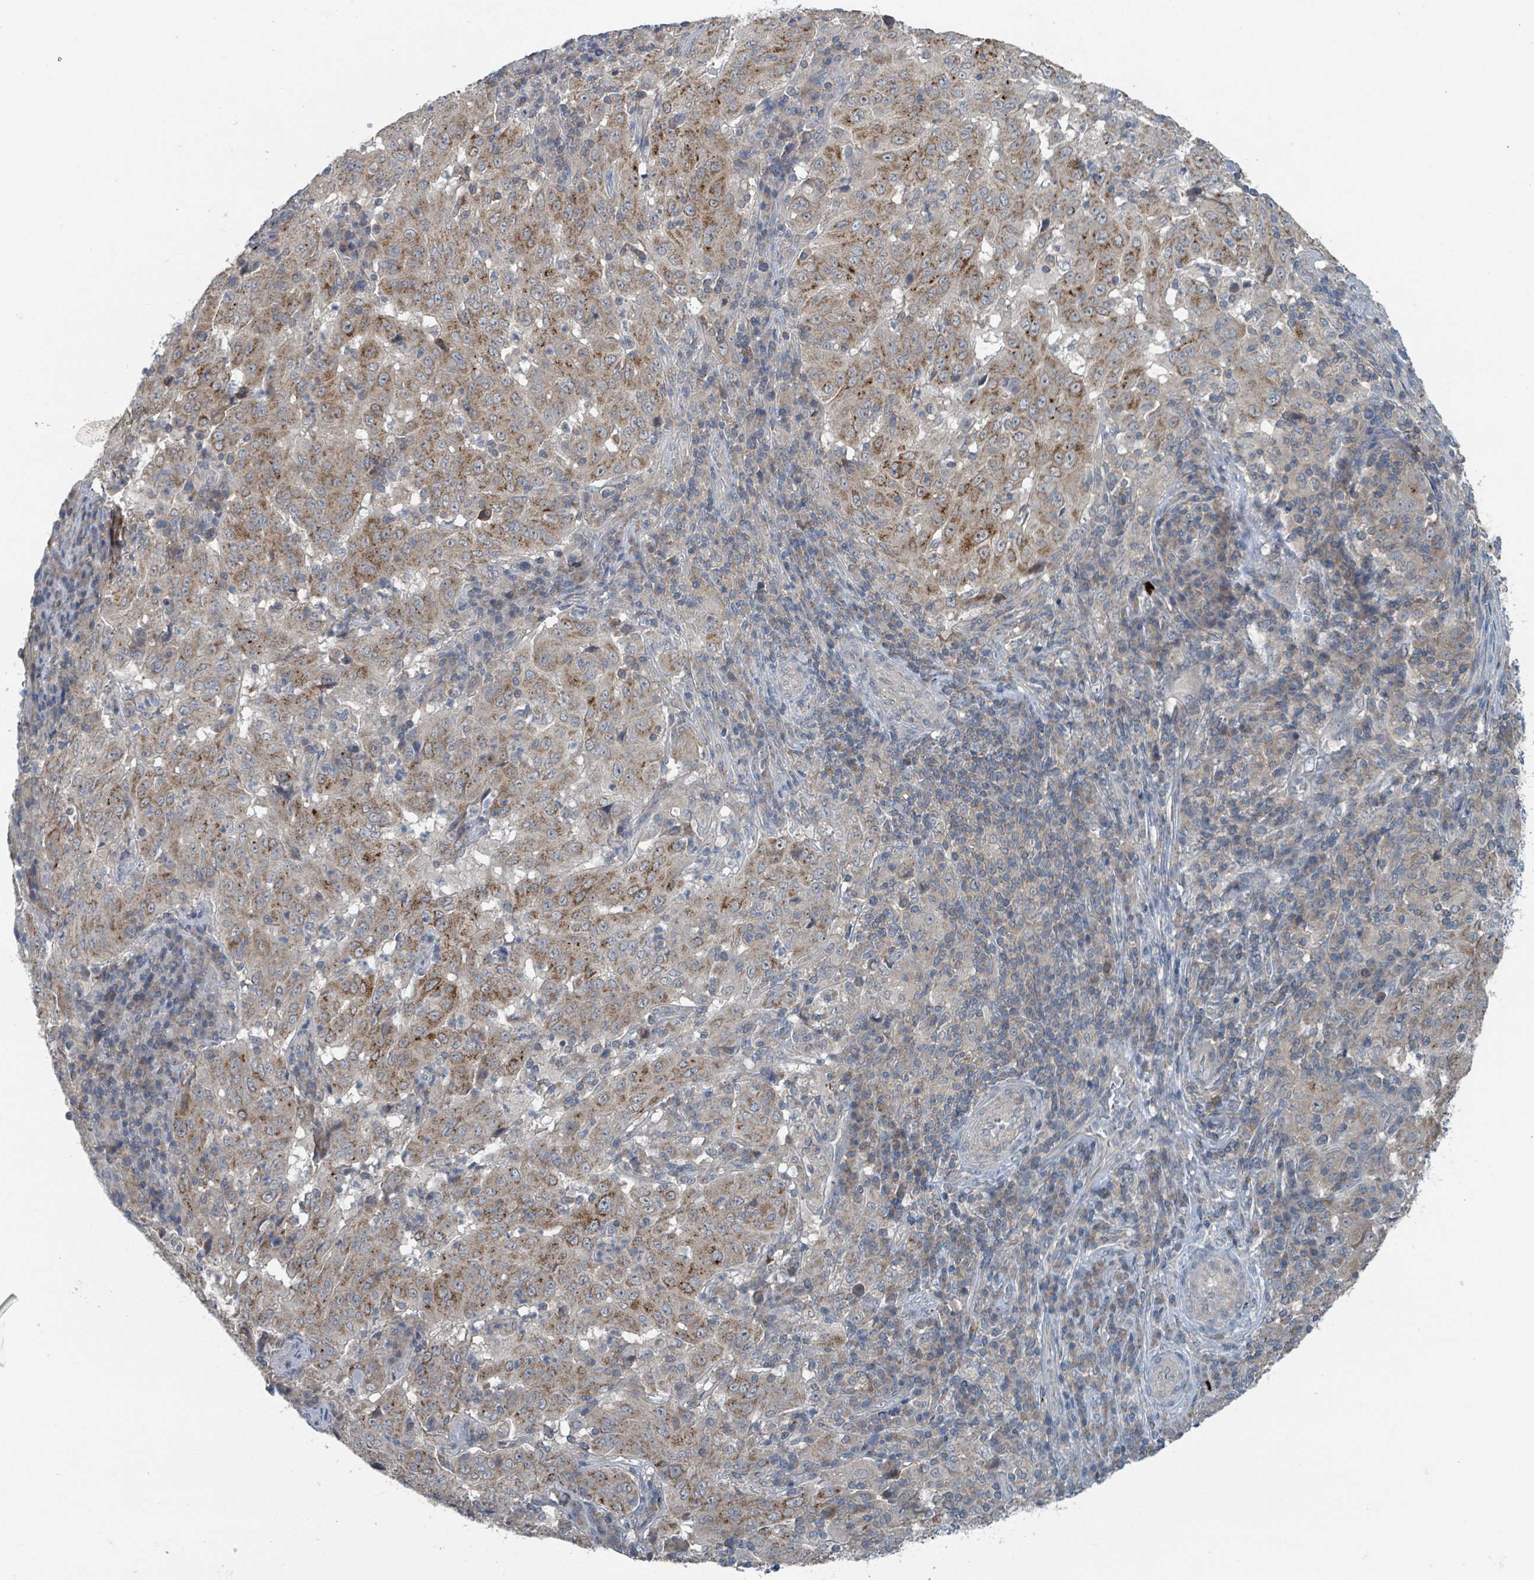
{"staining": {"intensity": "strong", "quantity": ">75%", "location": "cytoplasmic/membranous"}, "tissue": "pancreatic cancer", "cell_type": "Tumor cells", "image_type": "cancer", "snomed": [{"axis": "morphology", "description": "Adenocarcinoma, NOS"}, {"axis": "topography", "description": "Pancreas"}], "caption": "Protein expression analysis of pancreatic cancer exhibits strong cytoplasmic/membranous expression in approximately >75% of tumor cells.", "gene": "ACBD4", "patient": {"sex": "male", "age": 63}}